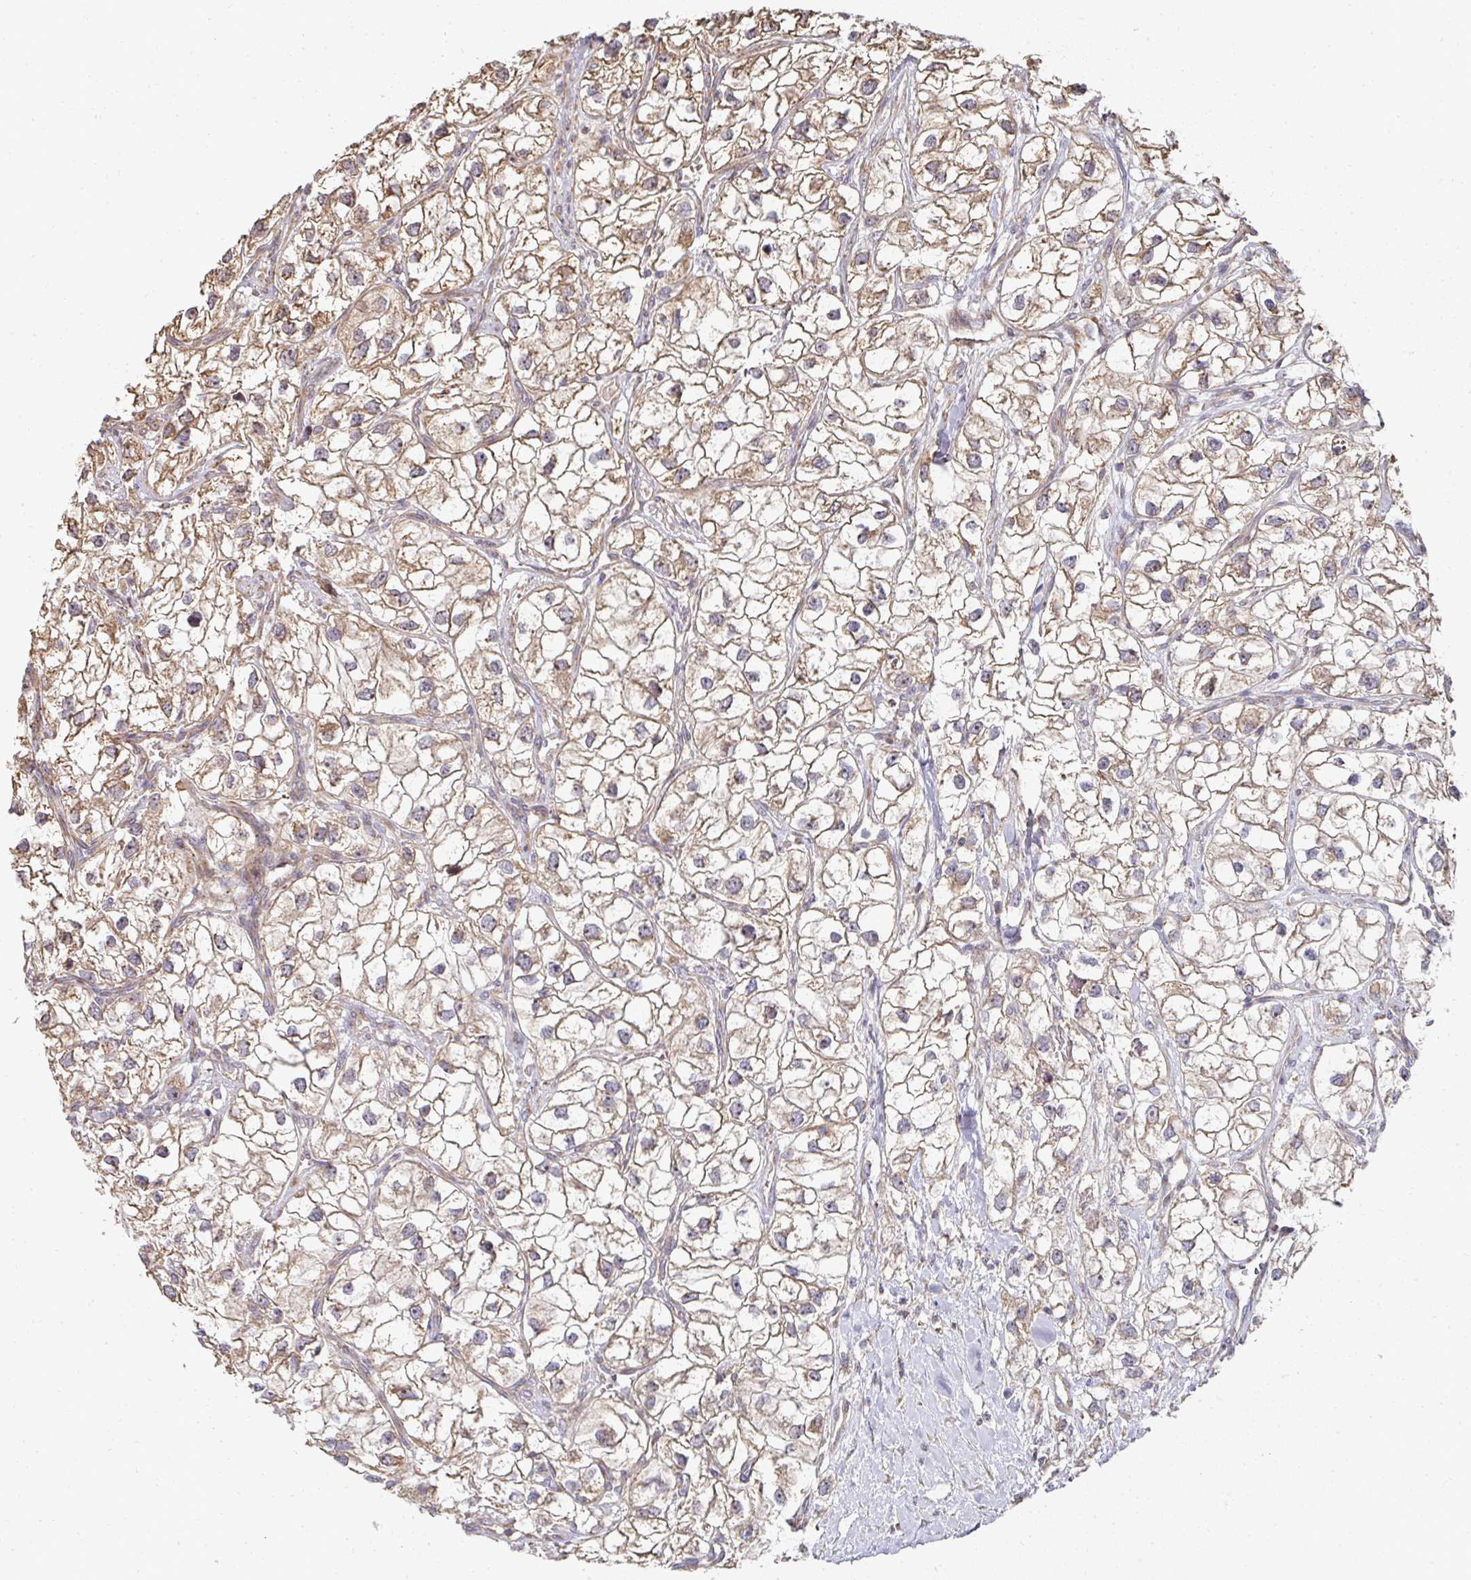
{"staining": {"intensity": "moderate", "quantity": ">75%", "location": "cytoplasmic/membranous"}, "tissue": "renal cancer", "cell_type": "Tumor cells", "image_type": "cancer", "snomed": [{"axis": "morphology", "description": "Adenocarcinoma, NOS"}, {"axis": "topography", "description": "Kidney"}], "caption": "Renal cancer (adenocarcinoma) stained for a protein (brown) demonstrates moderate cytoplasmic/membranous positive staining in about >75% of tumor cells.", "gene": "AGTPBP1", "patient": {"sex": "male", "age": 59}}